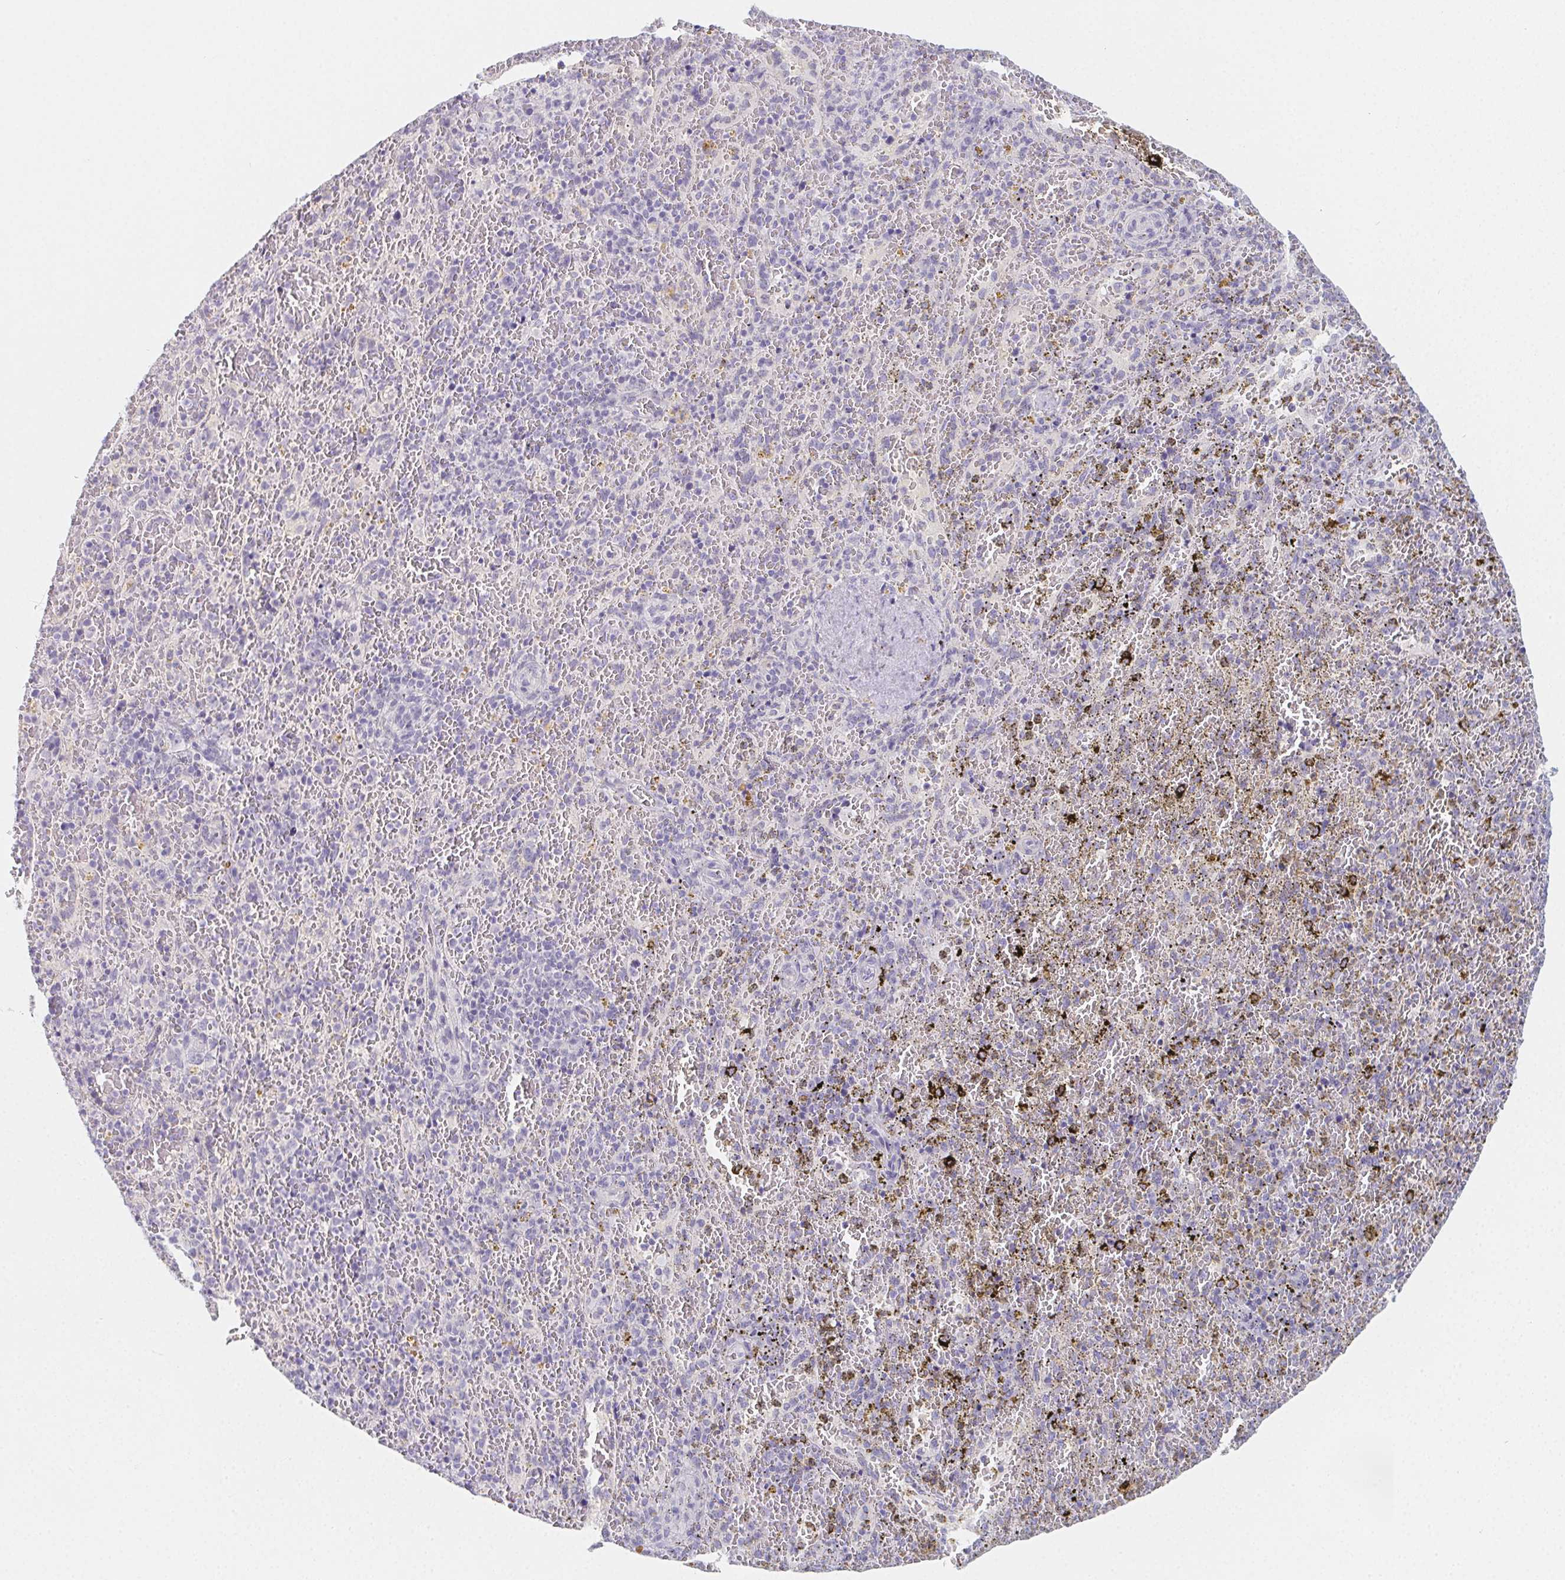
{"staining": {"intensity": "negative", "quantity": "none", "location": "none"}, "tissue": "spleen", "cell_type": "Cells in red pulp", "image_type": "normal", "snomed": [{"axis": "morphology", "description": "Normal tissue, NOS"}, {"axis": "topography", "description": "Spleen"}], "caption": "An IHC image of normal spleen is shown. There is no staining in cells in red pulp of spleen. Brightfield microscopy of immunohistochemistry (IHC) stained with DAB (brown) and hematoxylin (blue), captured at high magnification.", "gene": "GLIPR1L1", "patient": {"sex": "female", "age": 50}}